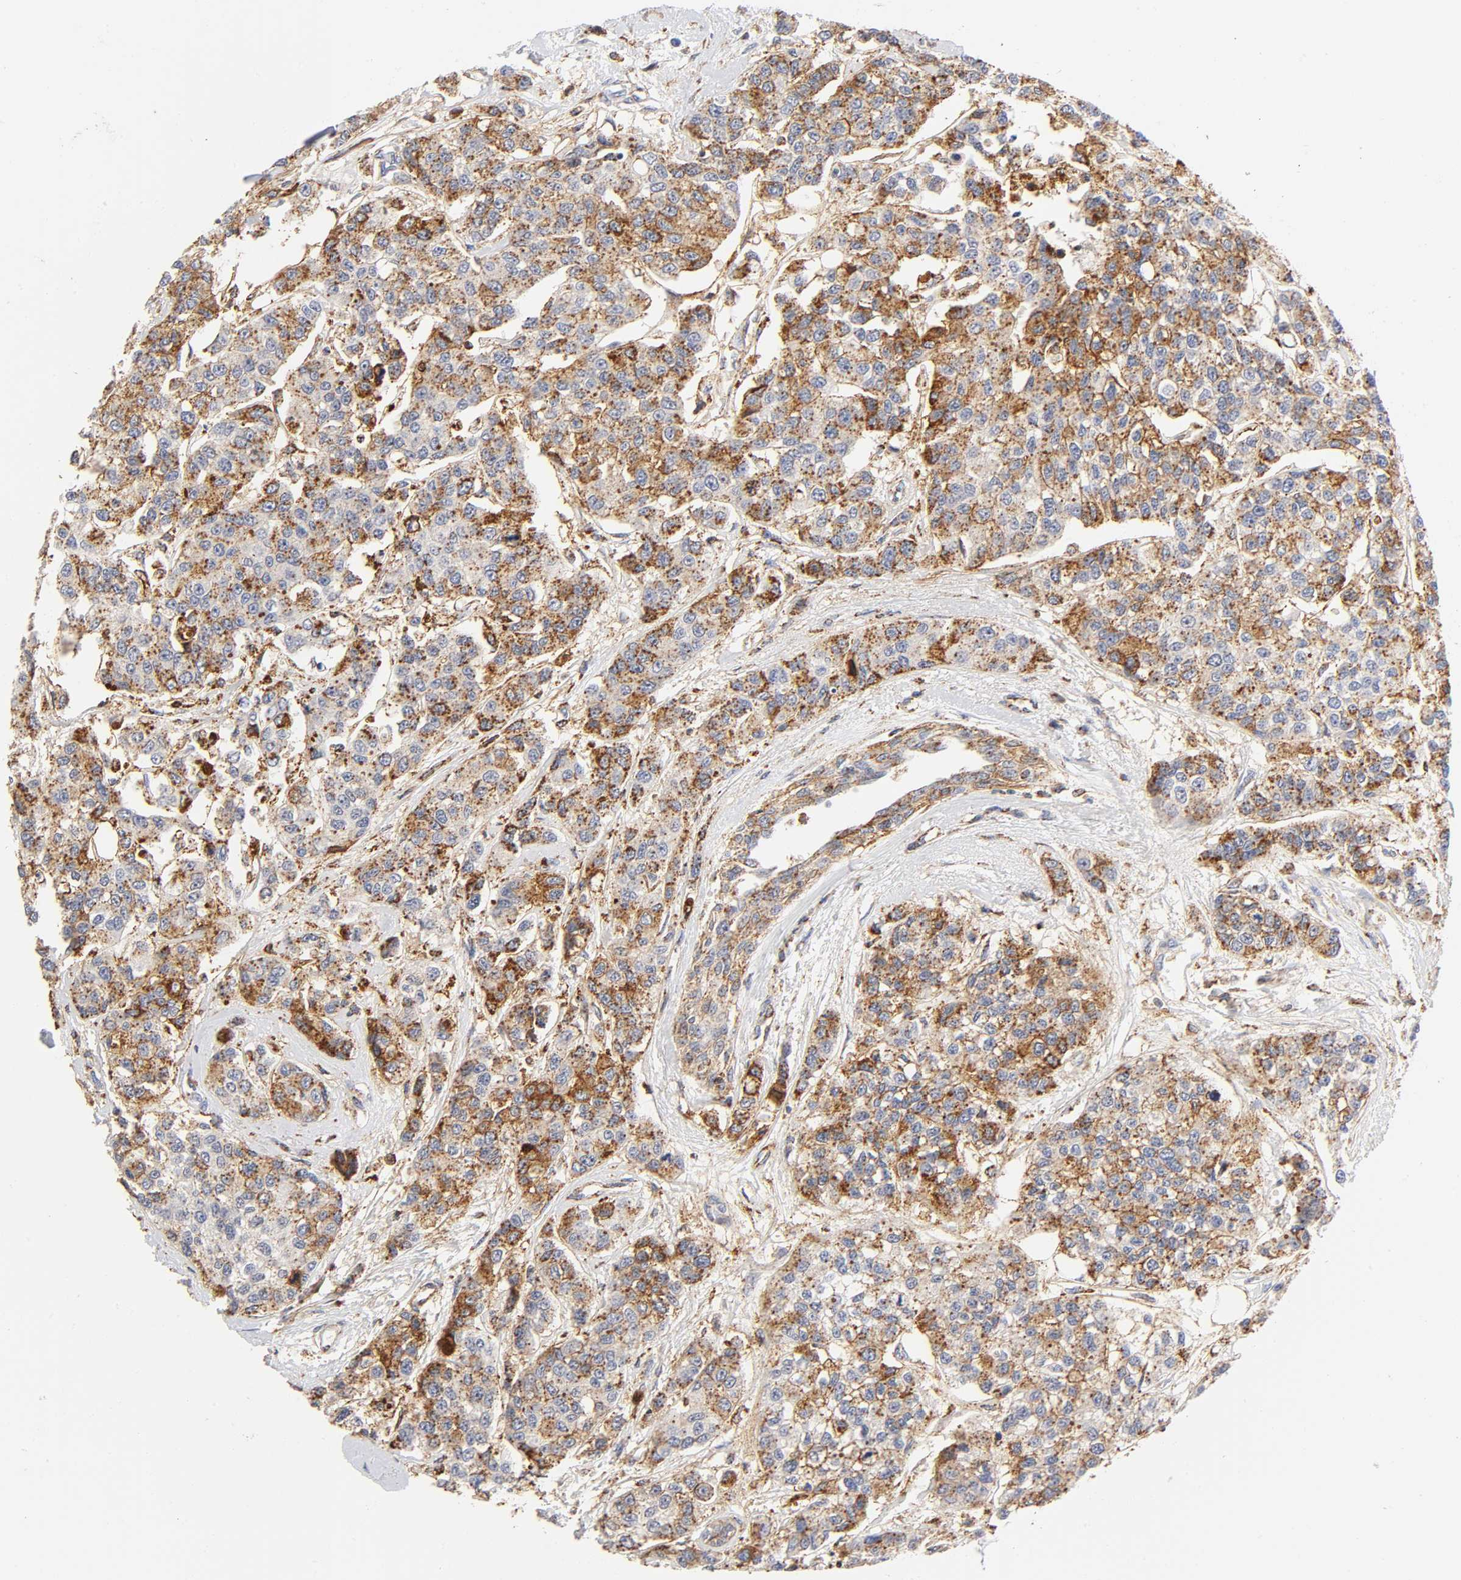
{"staining": {"intensity": "moderate", "quantity": ">75%", "location": "cytoplasmic/membranous"}, "tissue": "breast cancer", "cell_type": "Tumor cells", "image_type": "cancer", "snomed": [{"axis": "morphology", "description": "Duct carcinoma"}, {"axis": "topography", "description": "Breast"}], "caption": "Protein expression analysis of human intraductal carcinoma (breast) reveals moderate cytoplasmic/membranous expression in about >75% of tumor cells.", "gene": "ANXA7", "patient": {"sex": "female", "age": 51}}